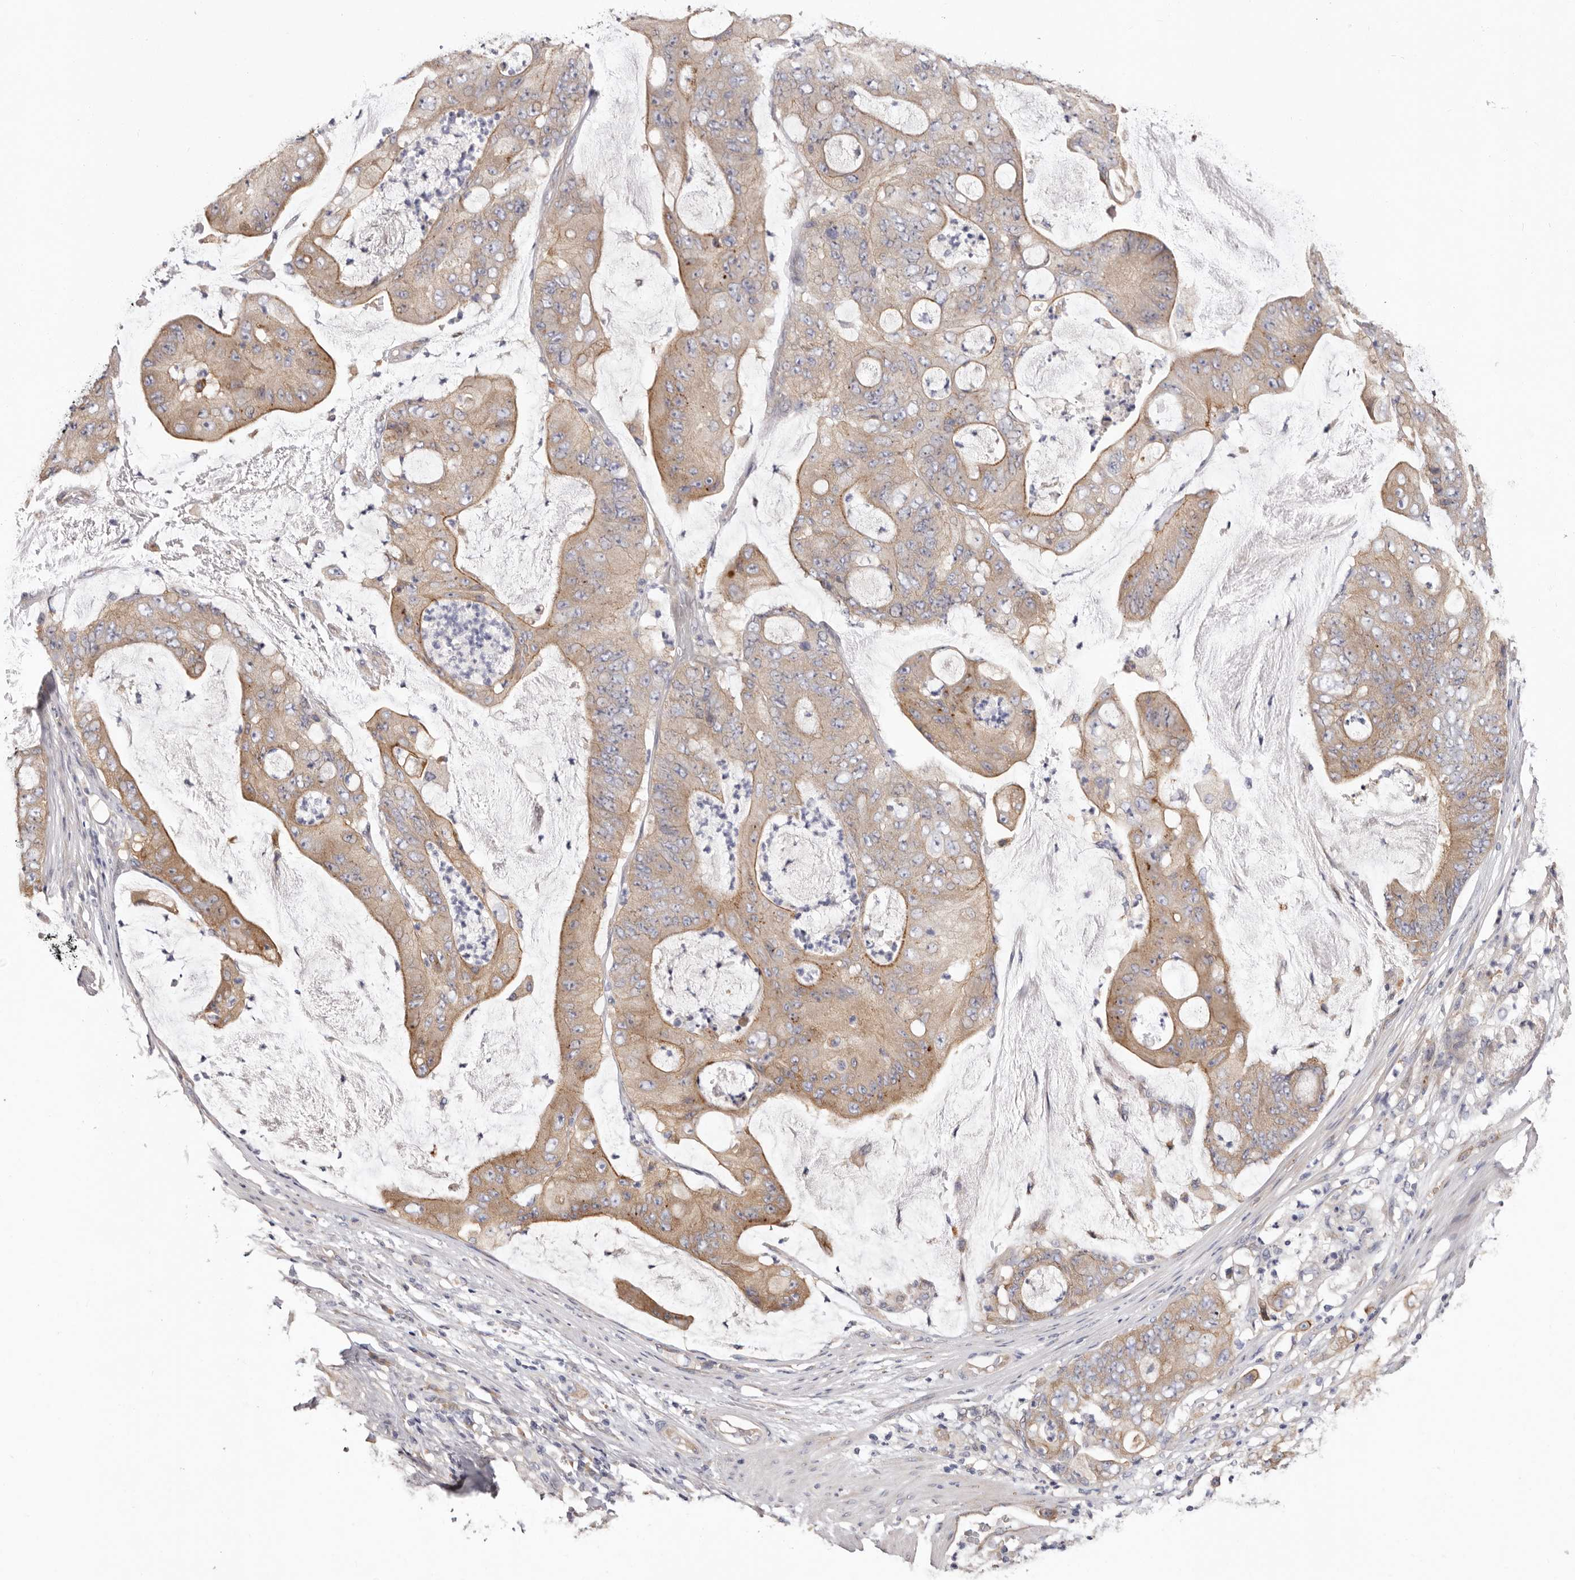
{"staining": {"intensity": "moderate", "quantity": ">75%", "location": "cytoplasmic/membranous"}, "tissue": "stomach cancer", "cell_type": "Tumor cells", "image_type": "cancer", "snomed": [{"axis": "morphology", "description": "Adenocarcinoma, NOS"}, {"axis": "topography", "description": "Stomach"}], "caption": "Protein staining reveals moderate cytoplasmic/membranous staining in about >75% of tumor cells in stomach adenocarcinoma.", "gene": "FAM167B", "patient": {"sex": "female", "age": 73}}